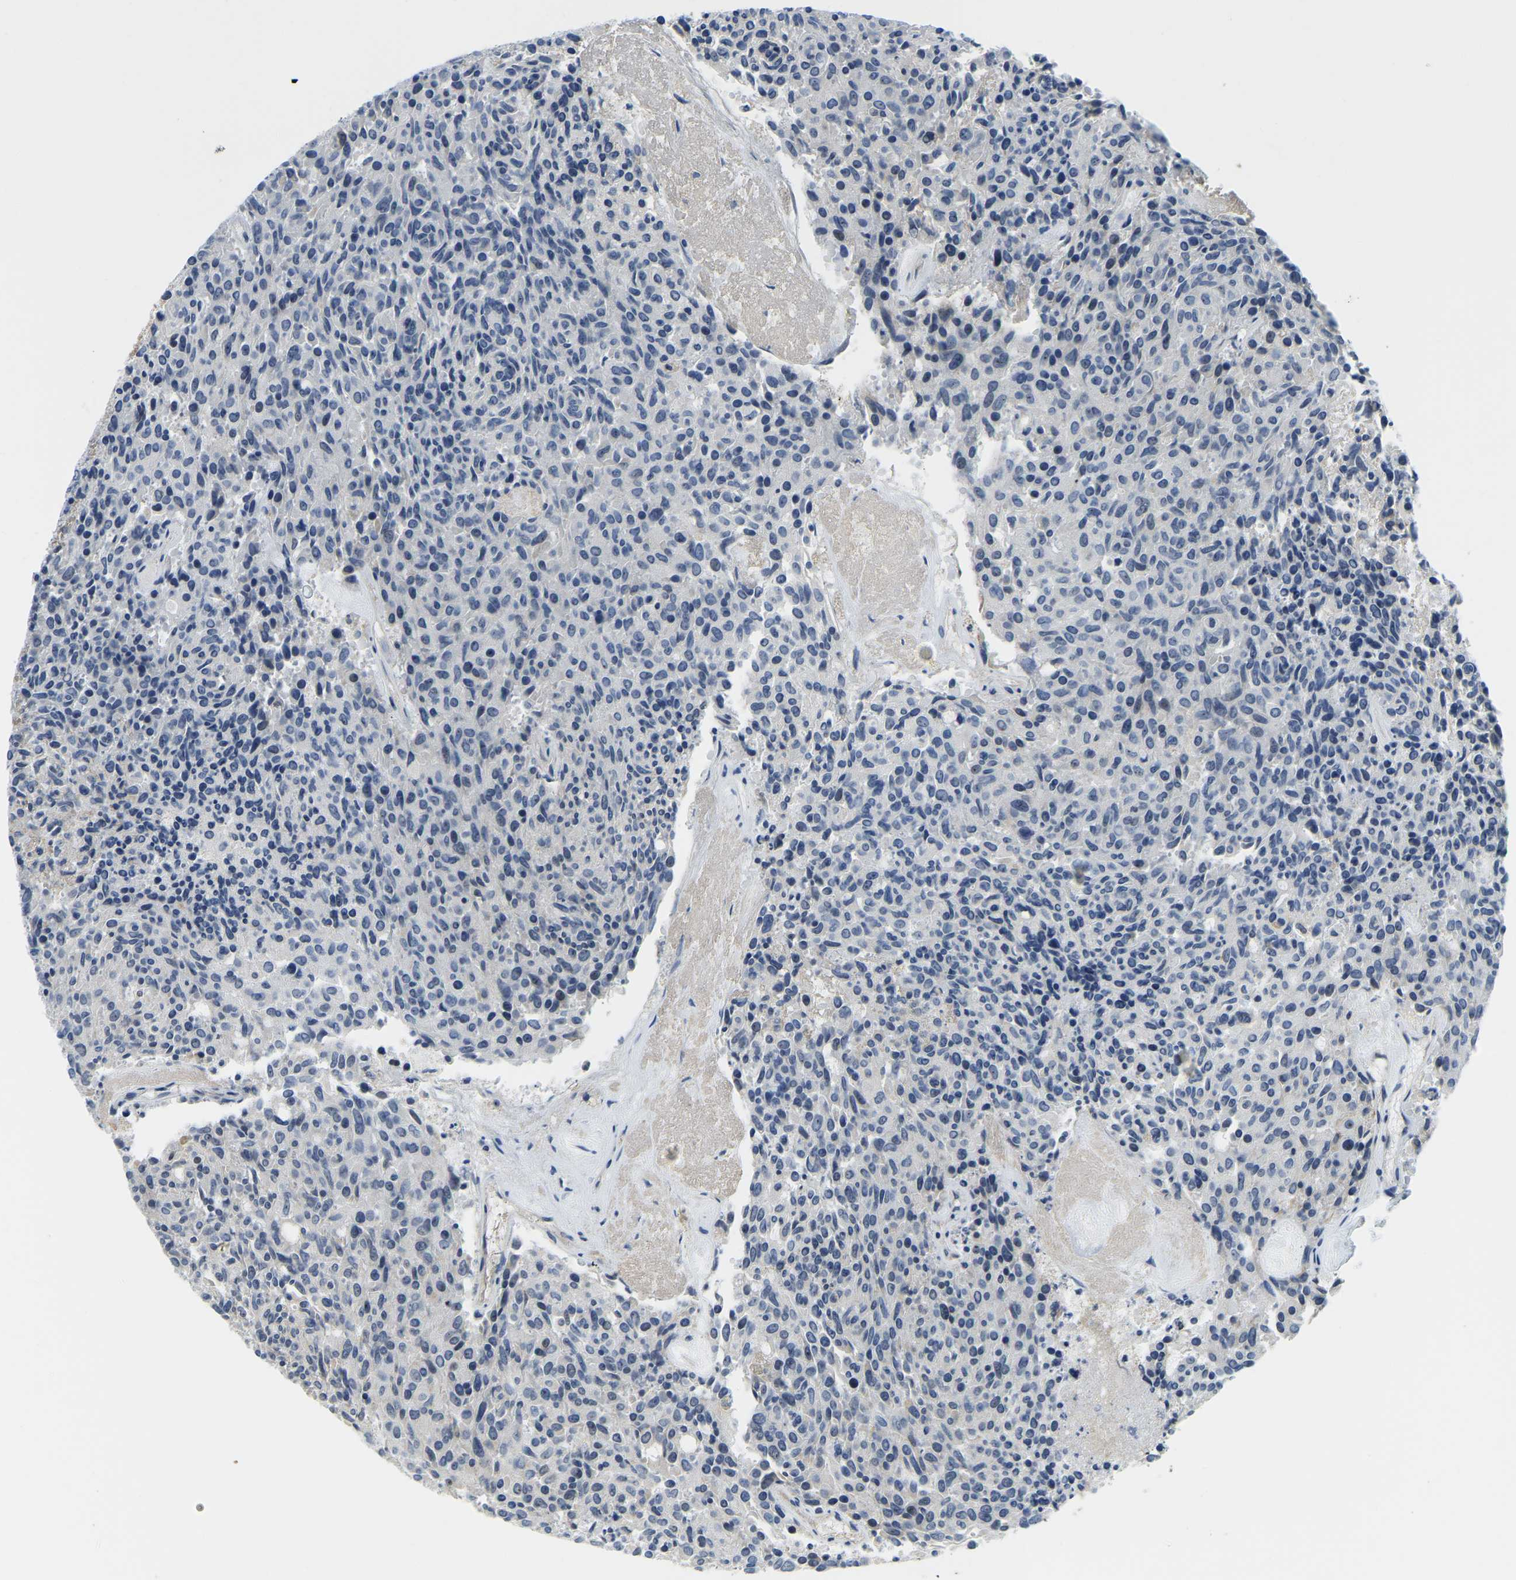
{"staining": {"intensity": "negative", "quantity": "none", "location": "none"}, "tissue": "carcinoid", "cell_type": "Tumor cells", "image_type": "cancer", "snomed": [{"axis": "morphology", "description": "Carcinoid, malignant, NOS"}, {"axis": "topography", "description": "Pancreas"}], "caption": "Protein analysis of carcinoid (malignant) demonstrates no significant positivity in tumor cells.", "gene": "RRP1", "patient": {"sex": "female", "age": 54}}